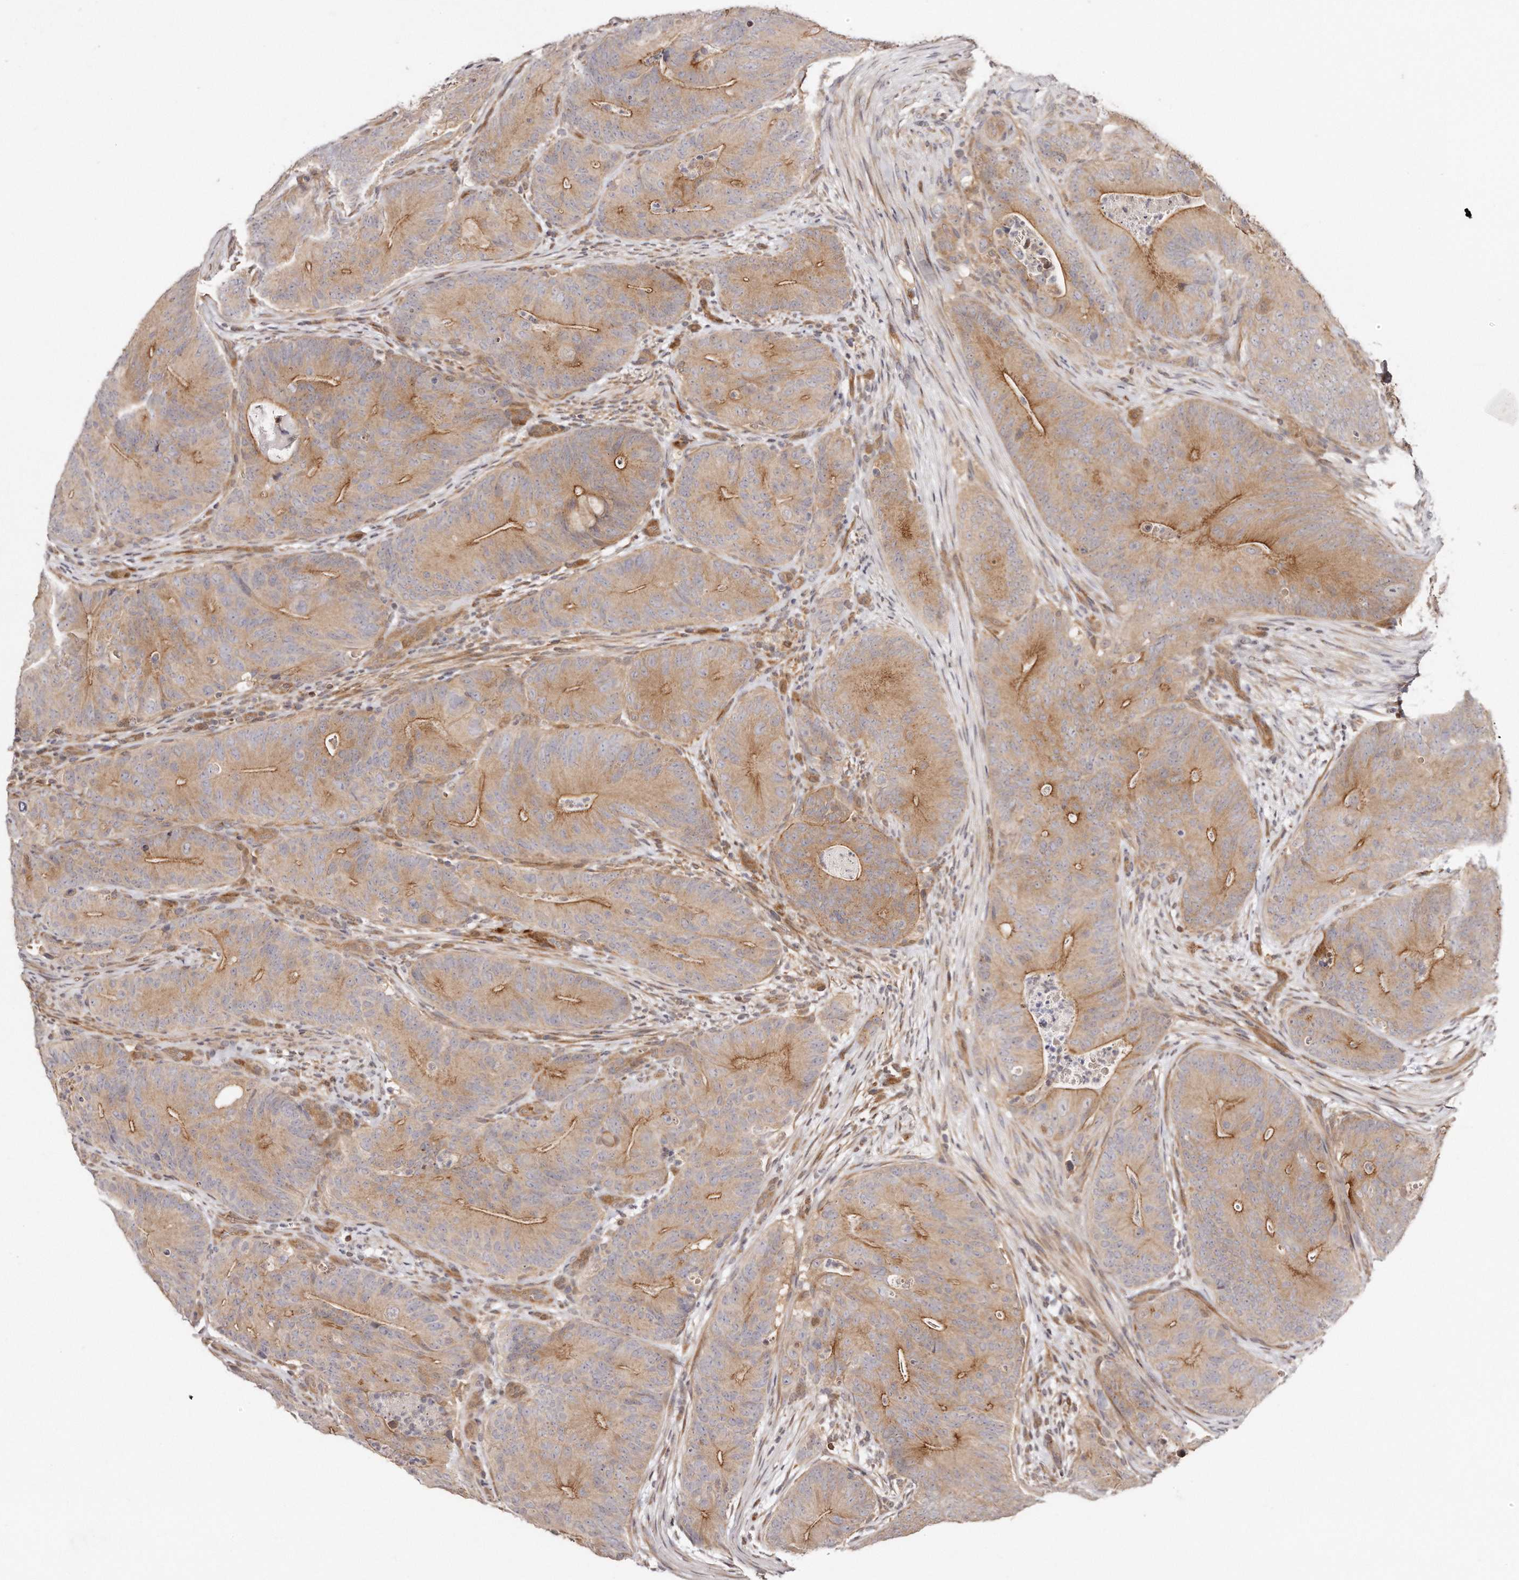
{"staining": {"intensity": "moderate", "quantity": ">75%", "location": "cytoplasmic/membranous"}, "tissue": "colorectal cancer", "cell_type": "Tumor cells", "image_type": "cancer", "snomed": [{"axis": "morphology", "description": "Normal tissue, NOS"}, {"axis": "topography", "description": "Colon"}], "caption": "A brown stain shows moderate cytoplasmic/membranous expression of a protein in human colorectal cancer tumor cells. Nuclei are stained in blue.", "gene": "GBP4", "patient": {"sex": "female", "age": 82}}